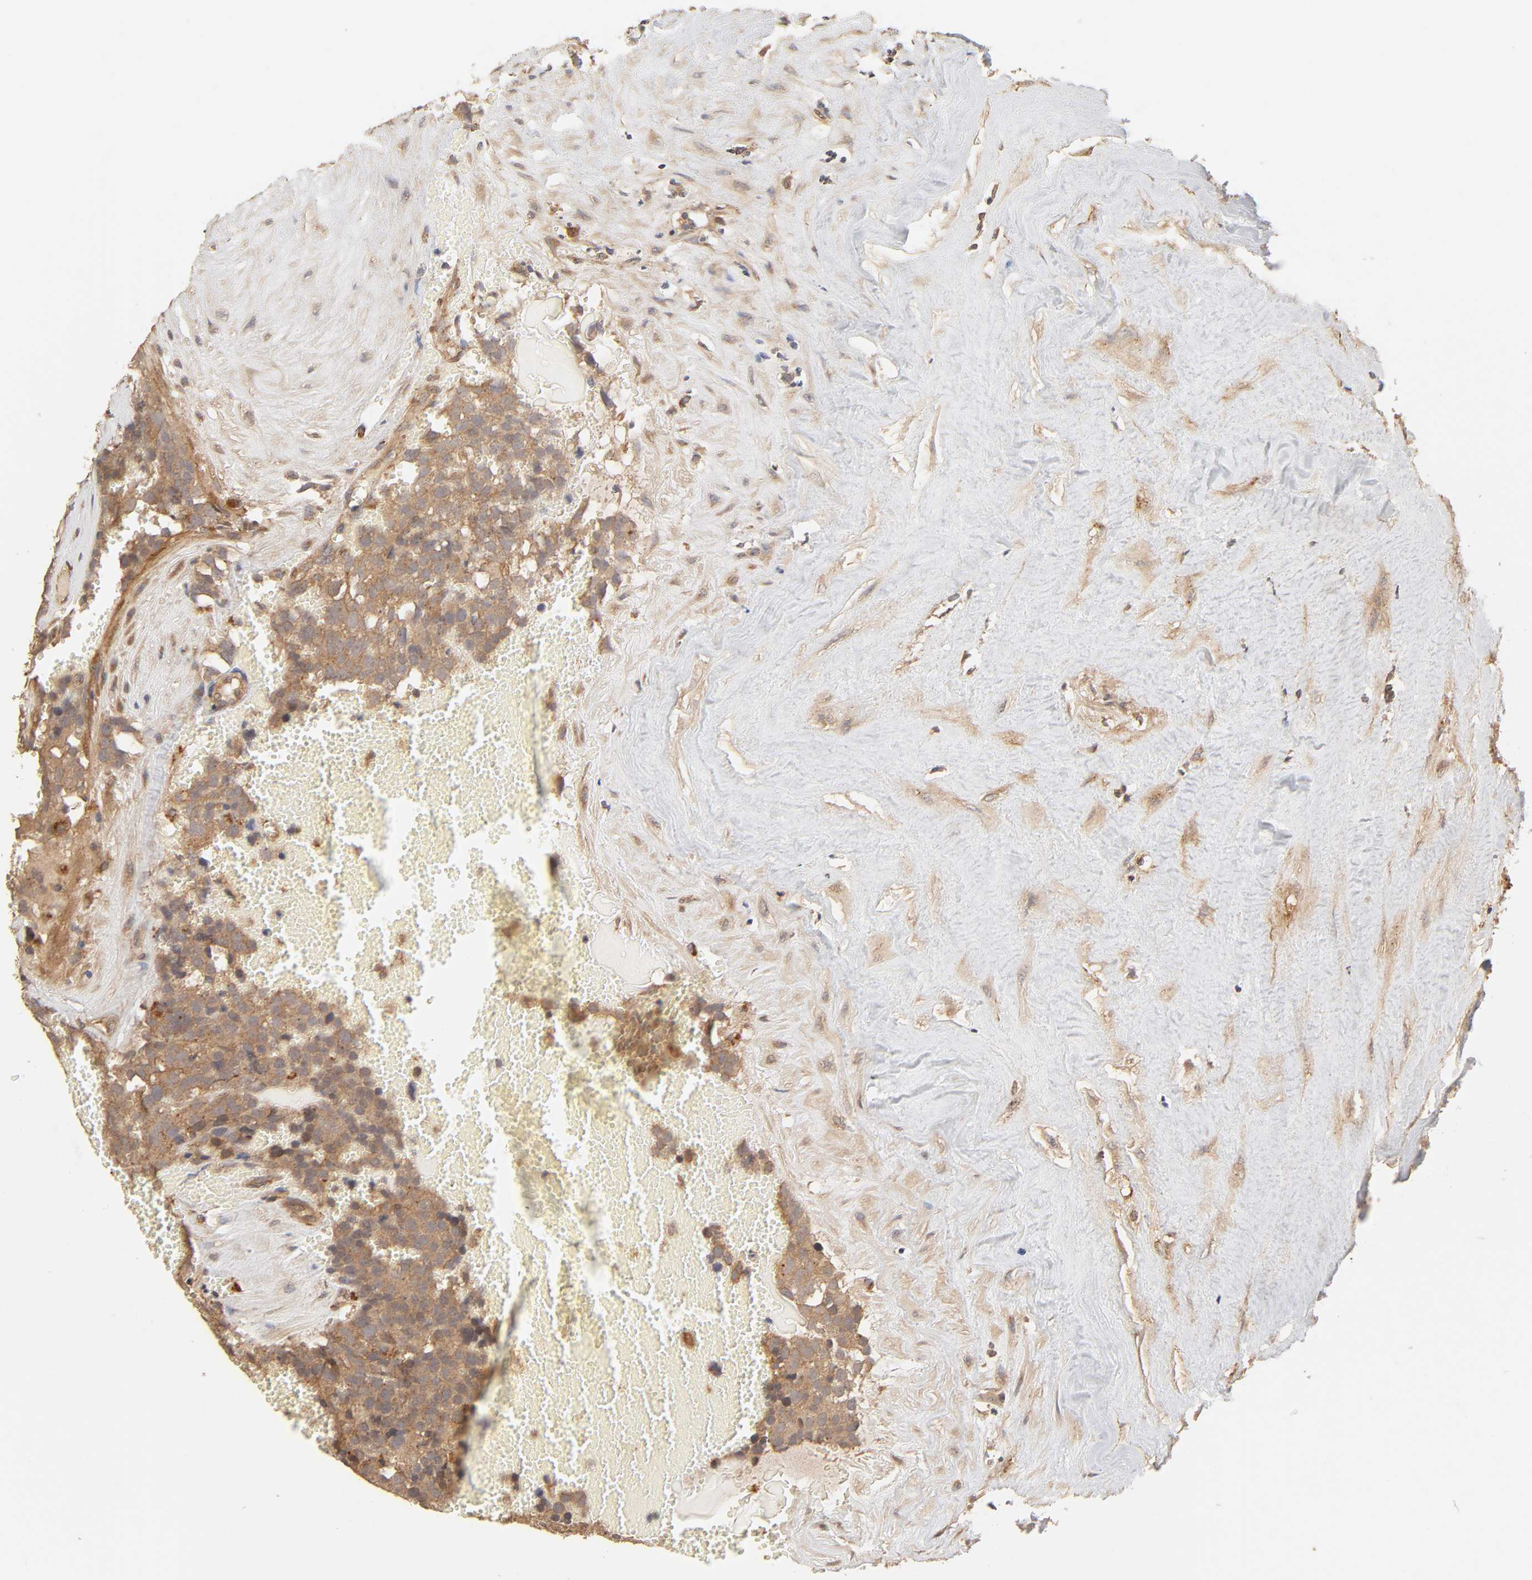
{"staining": {"intensity": "strong", "quantity": ">75%", "location": "cytoplasmic/membranous"}, "tissue": "testis cancer", "cell_type": "Tumor cells", "image_type": "cancer", "snomed": [{"axis": "morphology", "description": "Seminoma, NOS"}, {"axis": "topography", "description": "Testis"}], "caption": "Approximately >75% of tumor cells in human seminoma (testis) reveal strong cytoplasmic/membranous protein staining as visualized by brown immunohistochemical staining.", "gene": "EPS8", "patient": {"sex": "male", "age": 71}}